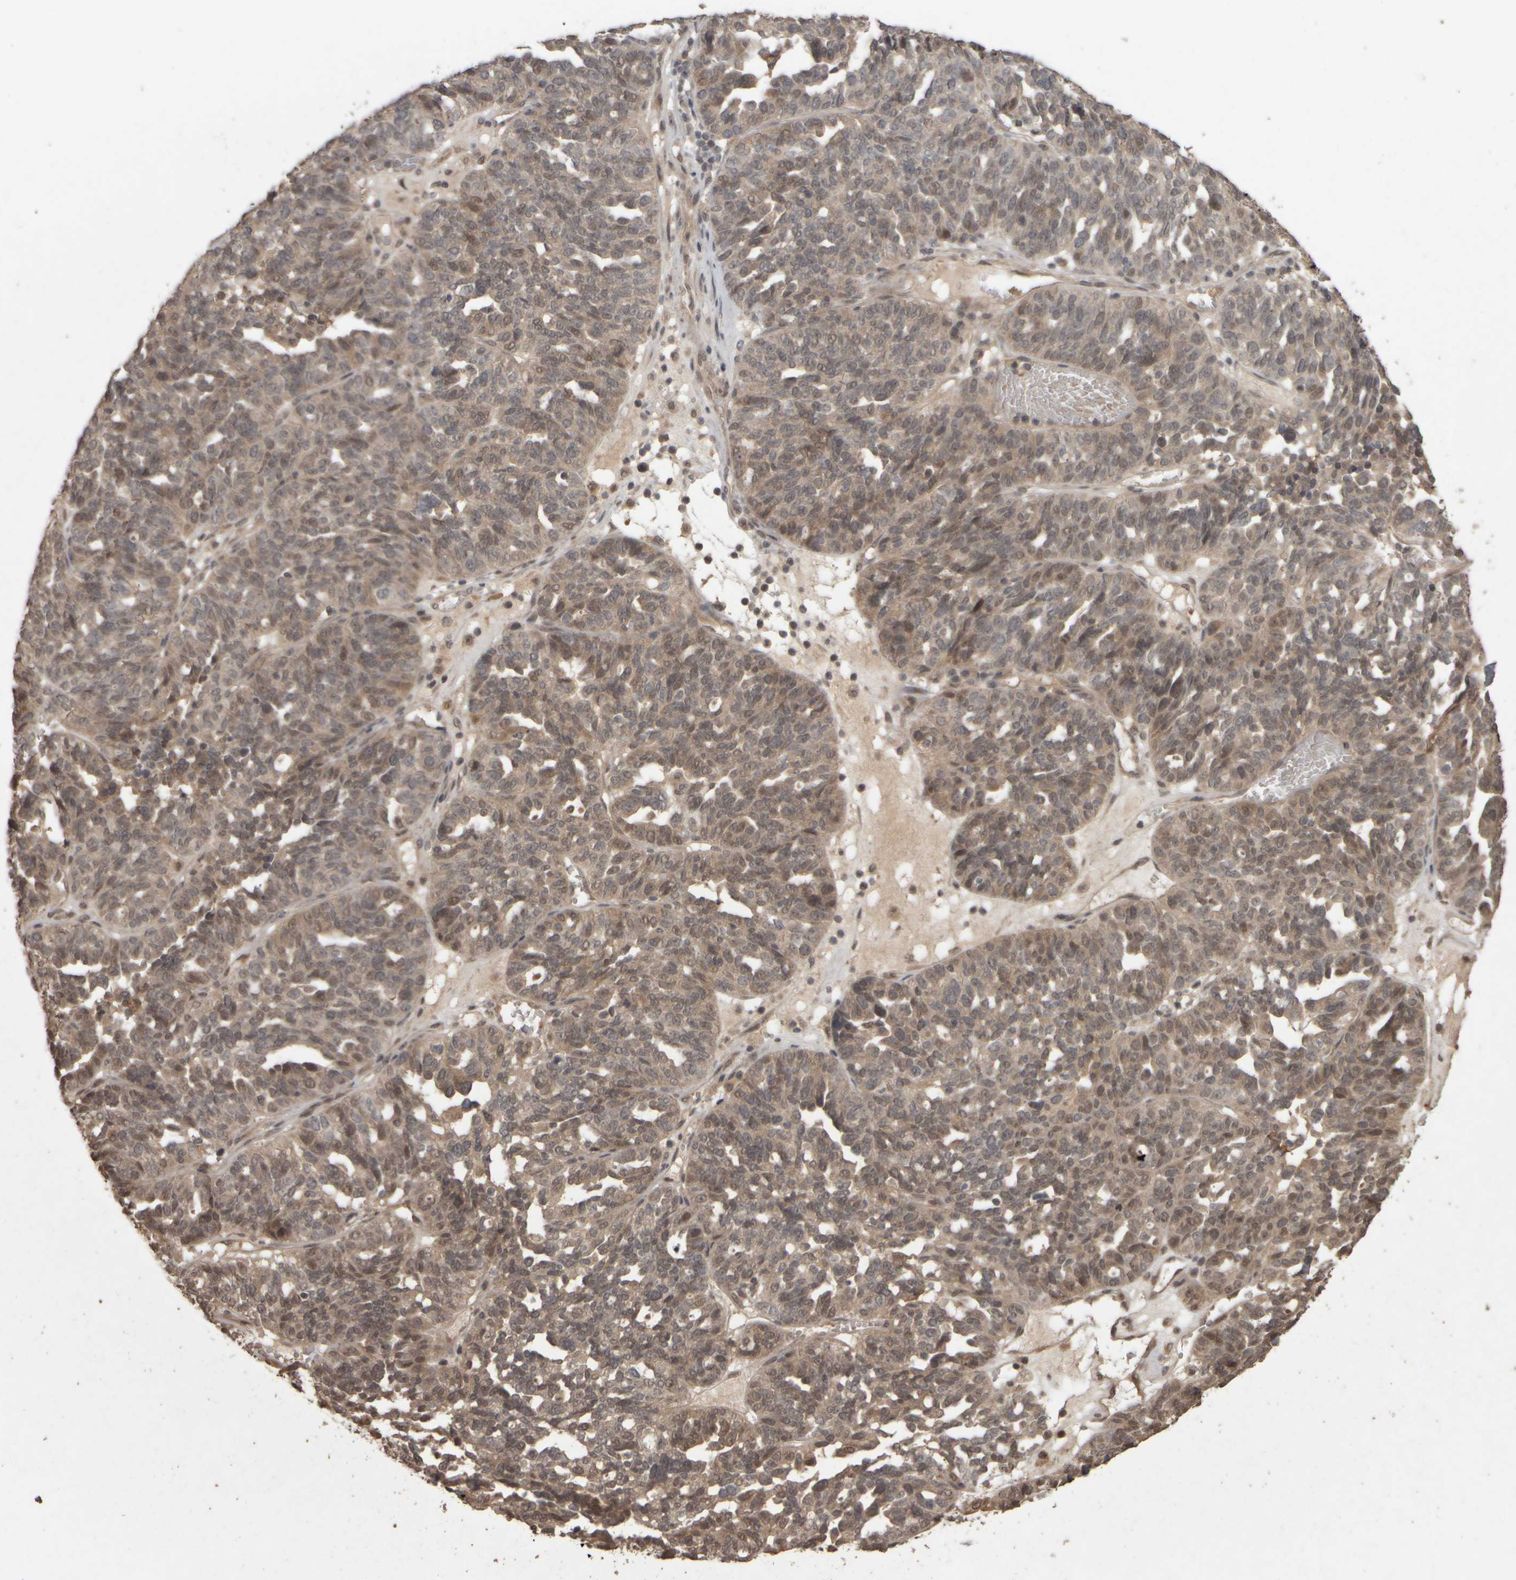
{"staining": {"intensity": "weak", "quantity": "25%-75%", "location": "cytoplasmic/membranous"}, "tissue": "ovarian cancer", "cell_type": "Tumor cells", "image_type": "cancer", "snomed": [{"axis": "morphology", "description": "Cystadenocarcinoma, serous, NOS"}, {"axis": "topography", "description": "Ovary"}], "caption": "This histopathology image shows immunohistochemistry staining of human ovarian serous cystadenocarcinoma, with low weak cytoplasmic/membranous staining in approximately 25%-75% of tumor cells.", "gene": "ACO1", "patient": {"sex": "female", "age": 59}}